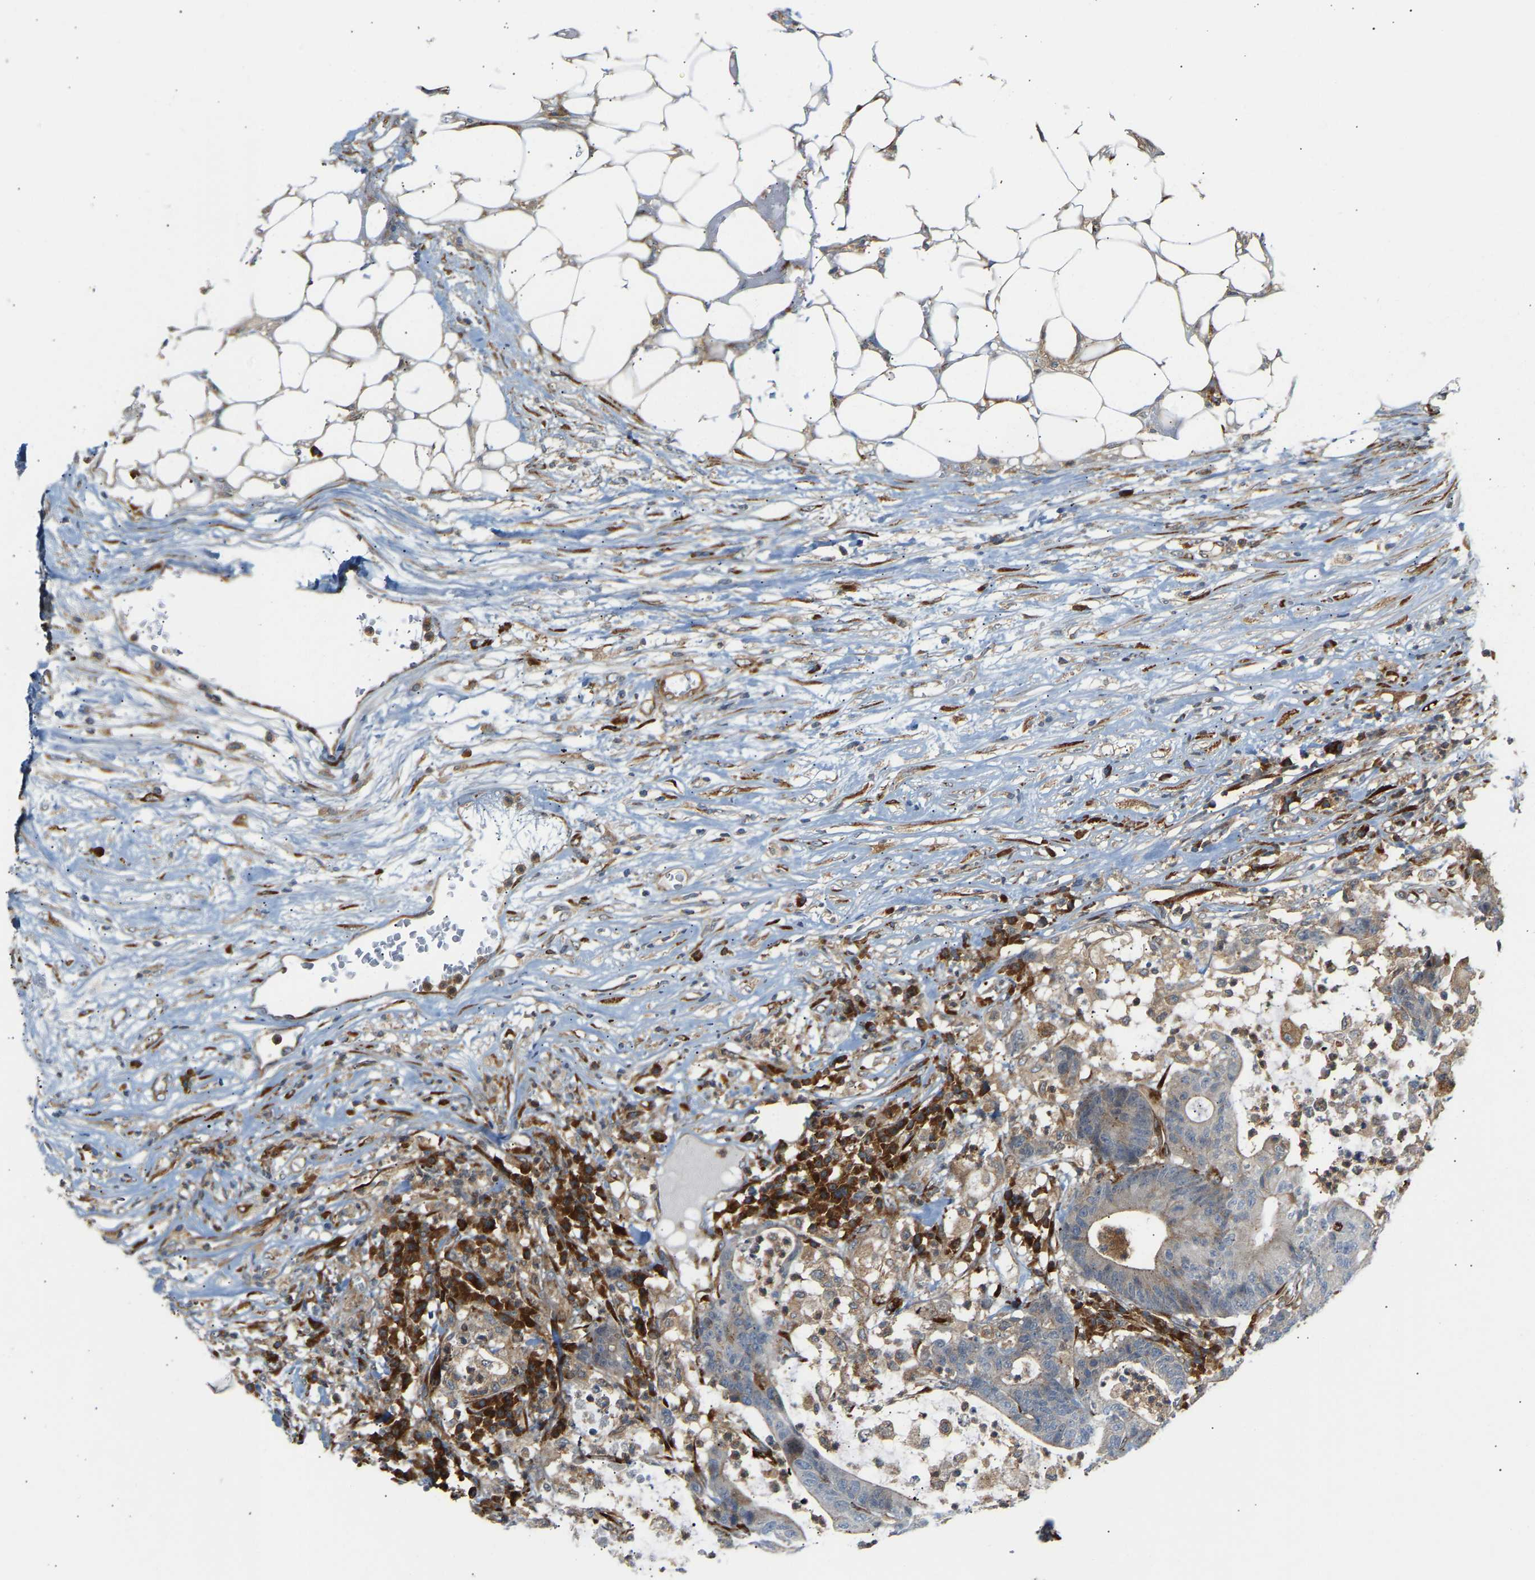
{"staining": {"intensity": "weak", "quantity": "<25%", "location": "cytoplasmic/membranous"}, "tissue": "colorectal cancer", "cell_type": "Tumor cells", "image_type": "cancer", "snomed": [{"axis": "morphology", "description": "Adenocarcinoma, NOS"}, {"axis": "topography", "description": "Colon"}], "caption": "Colorectal adenocarcinoma was stained to show a protein in brown. There is no significant expression in tumor cells. (Stains: DAB IHC with hematoxylin counter stain, Microscopy: brightfield microscopy at high magnification).", "gene": "PLCG2", "patient": {"sex": "female", "age": 84}}